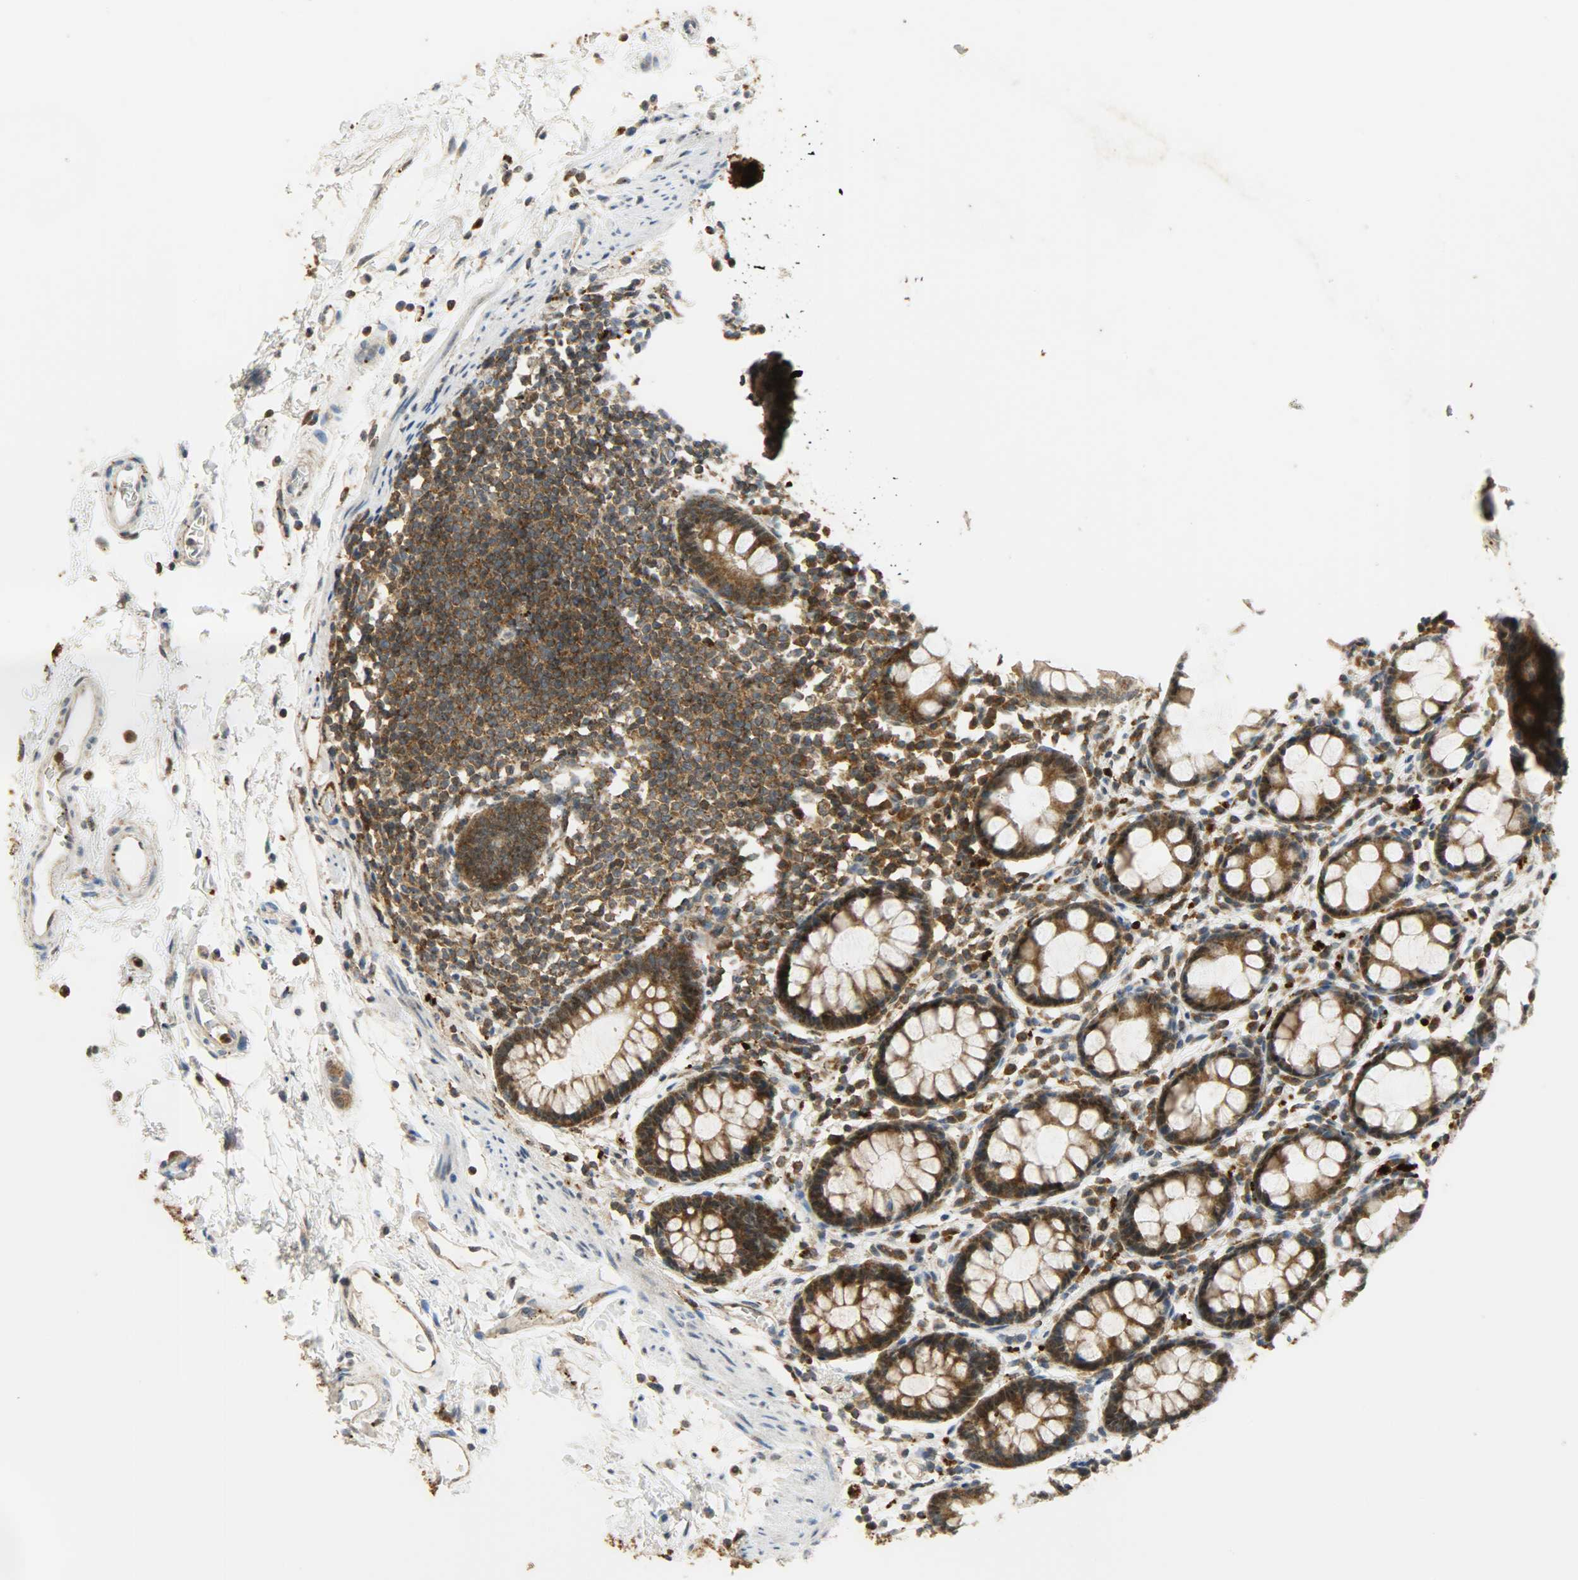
{"staining": {"intensity": "strong", "quantity": ">75%", "location": "cytoplasmic/membranous,nuclear"}, "tissue": "rectum", "cell_type": "Glandular cells", "image_type": "normal", "snomed": [{"axis": "morphology", "description": "Normal tissue, NOS"}, {"axis": "topography", "description": "Rectum"}], "caption": "Immunohistochemistry (IHC) of benign rectum exhibits high levels of strong cytoplasmic/membranous,nuclear staining in approximately >75% of glandular cells.", "gene": "GIT2", "patient": {"sex": "male", "age": 92}}